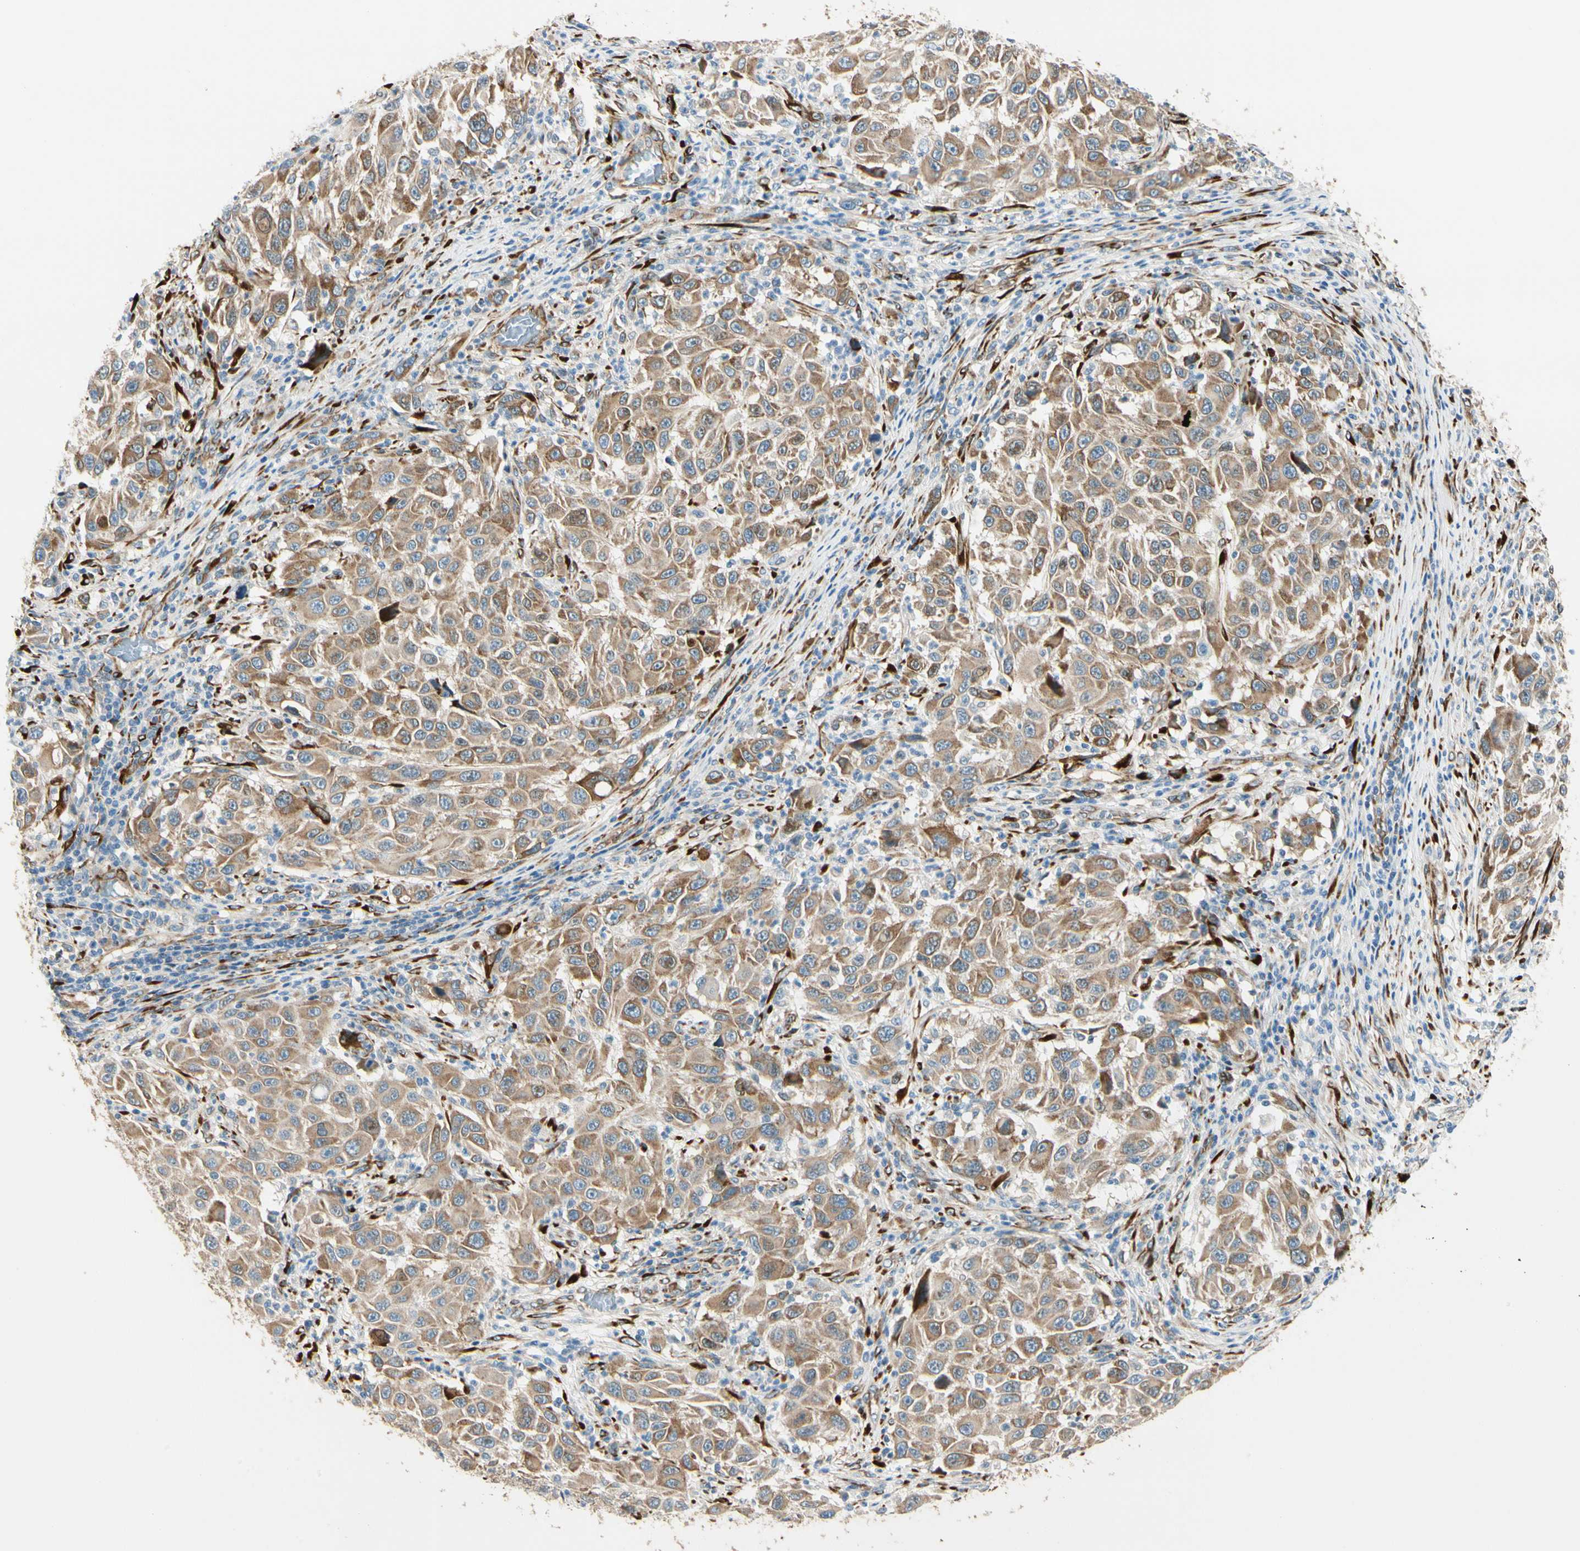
{"staining": {"intensity": "moderate", "quantity": ">75%", "location": "cytoplasmic/membranous"}, "tissue": "melanoma", "cell_type": "Tumor cells", "image_type": "cancer", "snomed": [{"axis": "morphology", "description": "Malignant melanoma, Metastatic site"}, {"axis": "topography", "description": "Lymph node"}], "caption": "Immunohistochemistry photomicrograph of neoplastic tissue: melanoma stained using IHC demonstrates medium levels of moderate protein expression localized specifically in the cytoplasmic/membranous of tumor cells, appearing as a cytoplasmic/membranous brown color.", "gene": "FKBP7", "patient": {"sex": "male", "age": 61}}